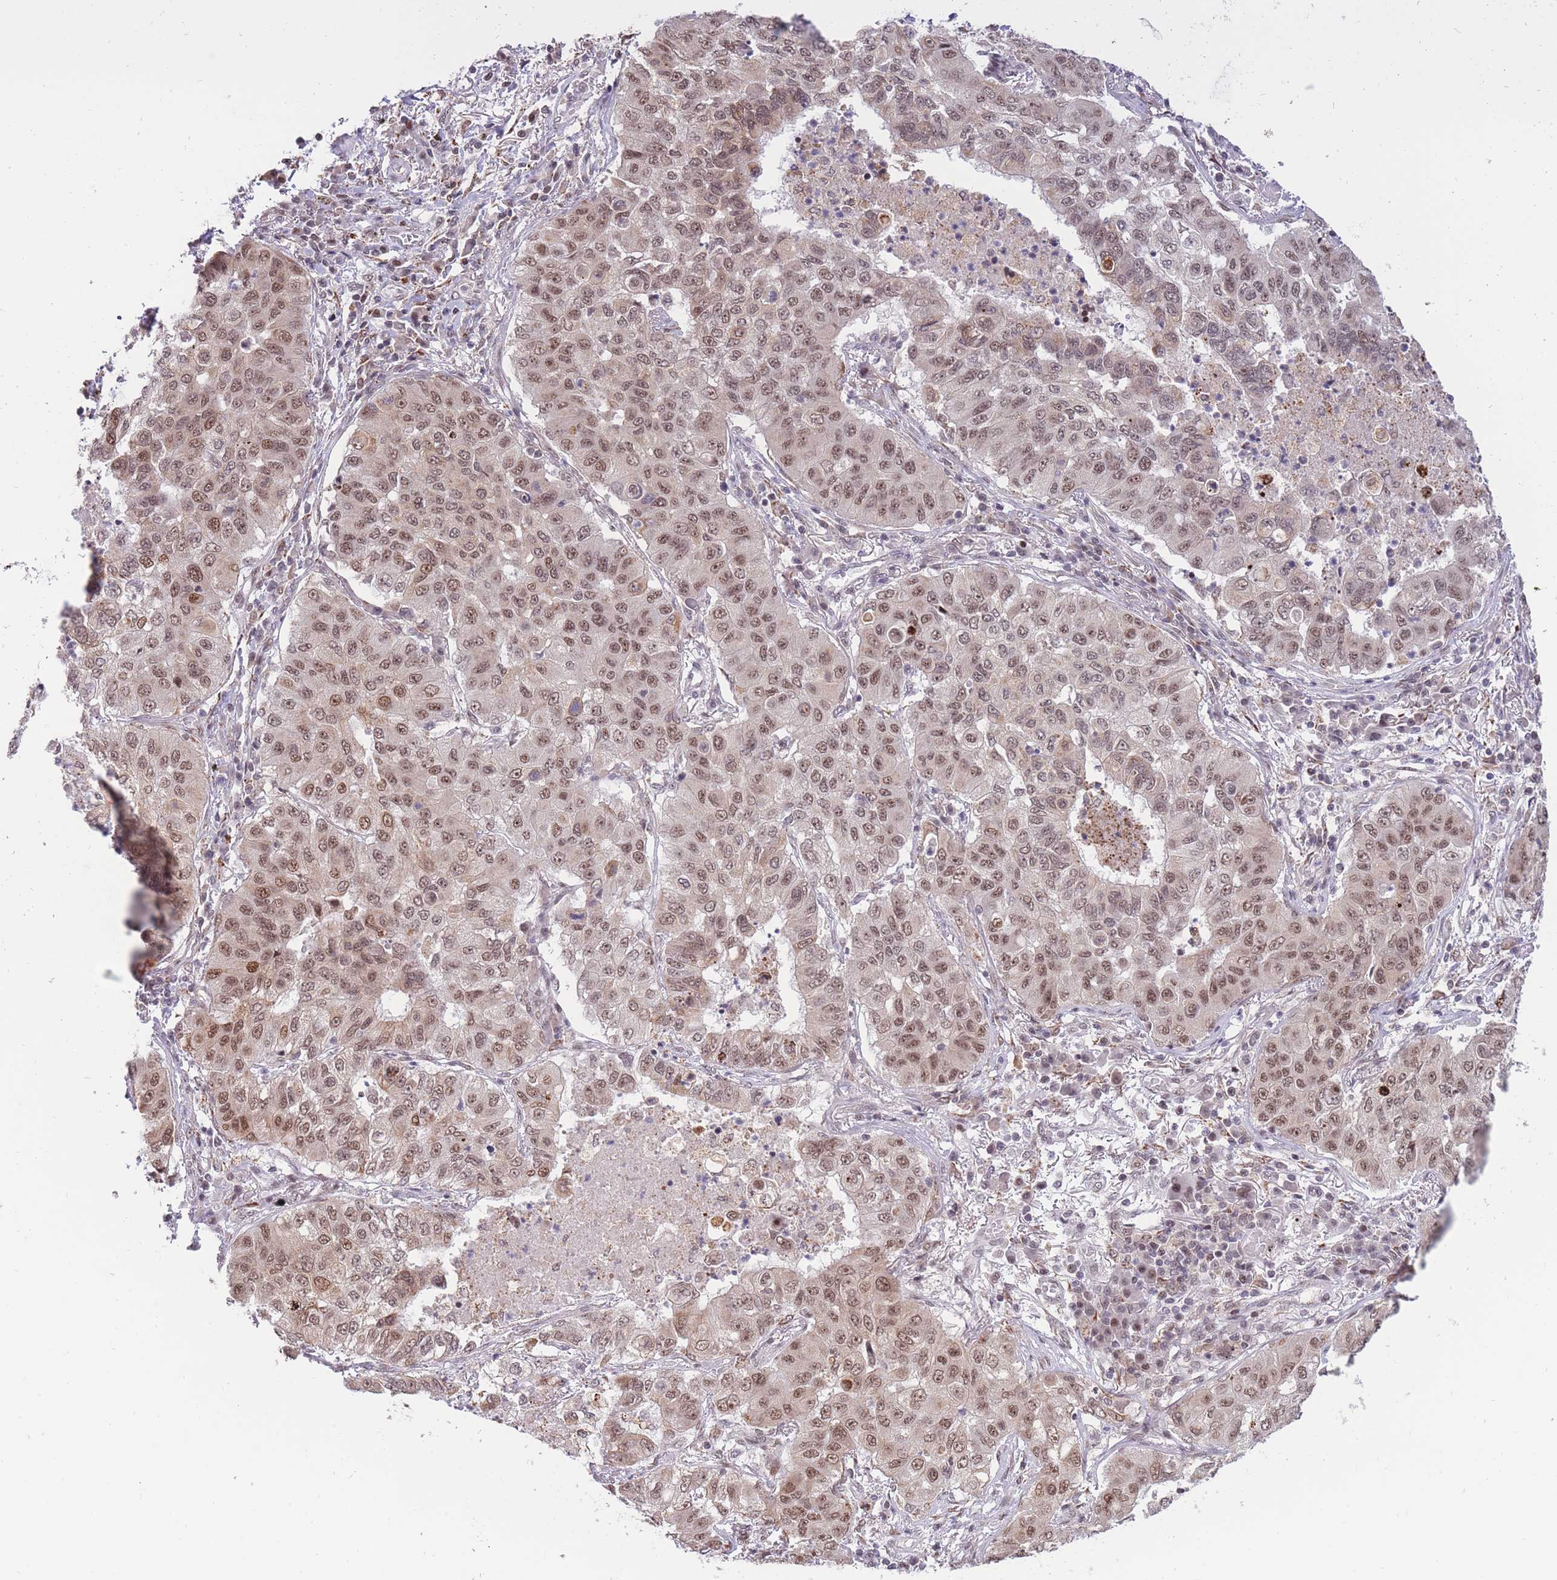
{"staining": {"intensity": "moderate", "quantity": ">75%", "location": "nuclear"}, "tissue": "lung cancer", "cell_type": "Tumor cells", "image_type": "cancer", "snomed": [{"axis": "morphology", "description": "Squamous cell carcinoma, NOS"}, {"axis": "topography", "description": "Lung"}], "caption": "A micrograph of squamous cell carcinoma (lung) stained for a protein shows moderate nuclear brown staining in tumor cells.", "gene": "TARBP2", "patient": {"sex": "male", "age": 74}}